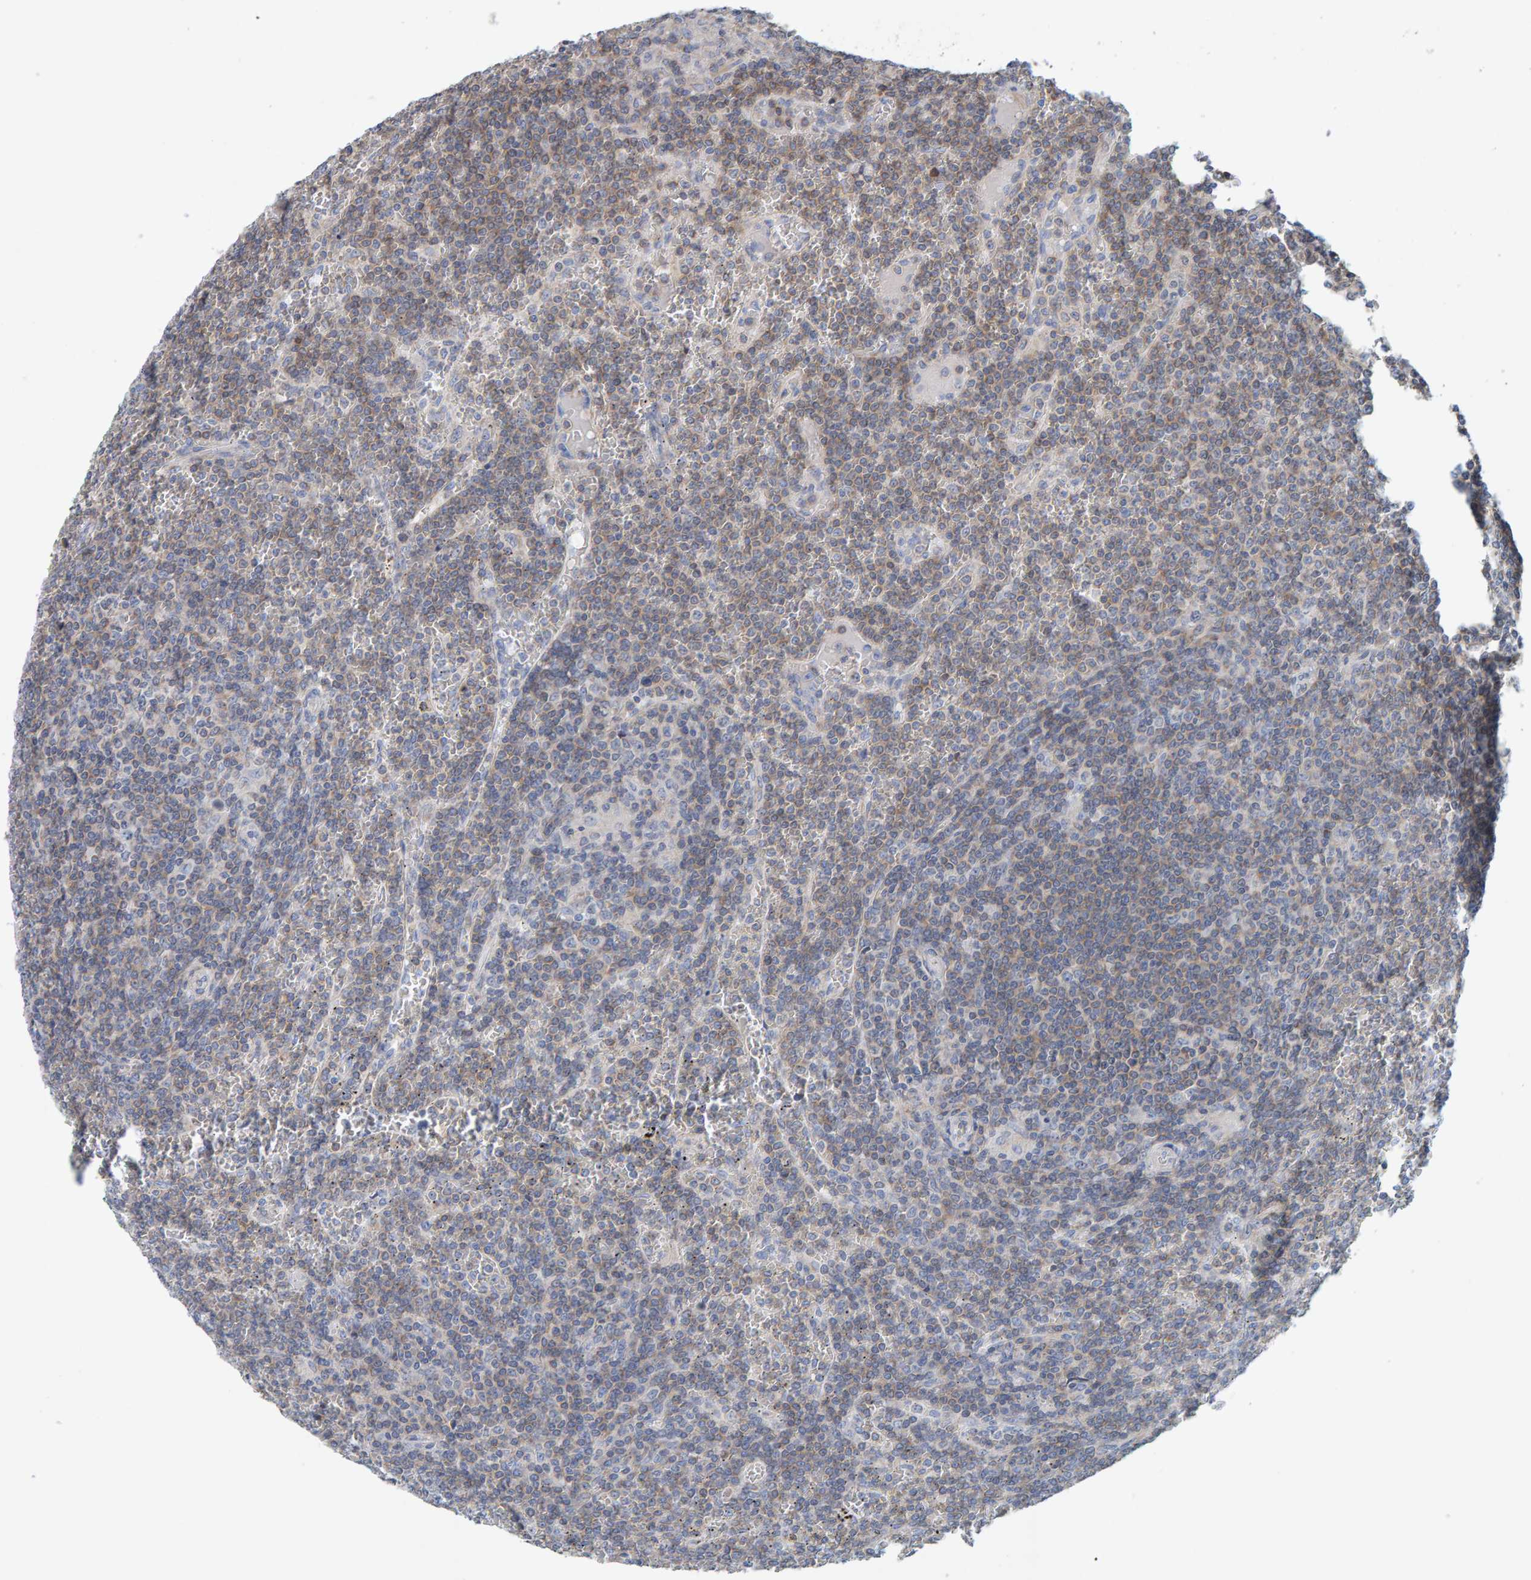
{"staining": {"intensity": "weak", "quantity": ">75%", "location": "cytoplasmic/membranous"}, "tissue": "lymphoma", "cell_type": "Tumor cells", "image_type": "cancer", "snomed": [{"axis": "morphology", "description": "Malignant lymphoma, non-Hodgkin's type, Low grade"}, {"axis": "topography", "description": "Spleen"}], "caption": "Tumor cells show weak cytoplasmic/membranous staining in approximately >75% of cells in malignant lymphoma, non-Hodgkin's type (low-grade). (IHC, brightfield microscopy, high magnification).", "gene": "RGP1", "patient": {"sex": "female", "age": 19}}